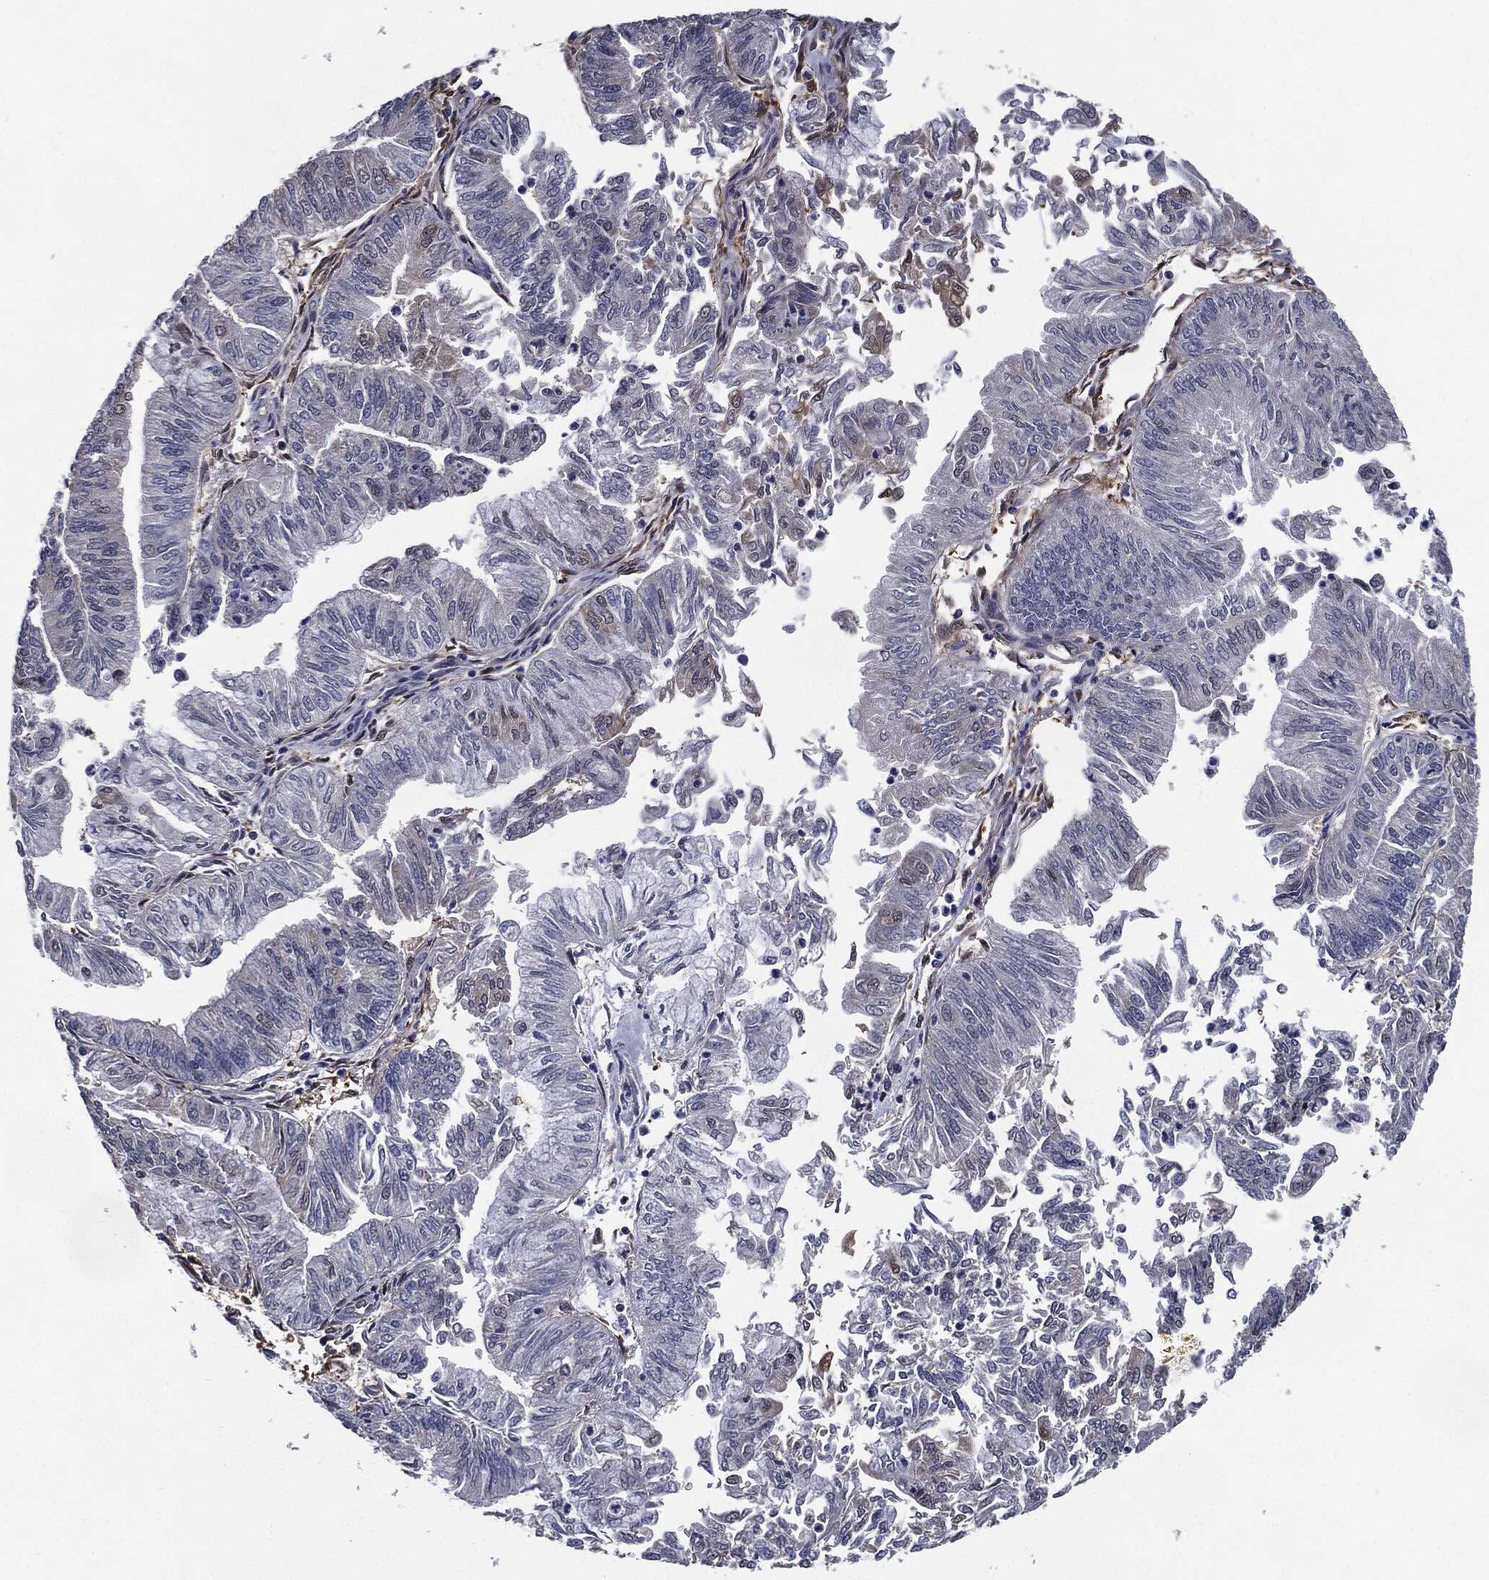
{"staining": {"intensity": "weak", "quantity": "25%-75%", "location": "cytoplasmic/membranous"}, "tissue": "endometrial cancer", "cell_type": "Tumor cells", "image_type": "cancer", "snomed": [{"axis": "morphology", "description": "Adenocarcinoma, NOS"}, {"axis": "topography", "description": "Endometrium"}], "caption": "Endometrial adenocarcinoma tissue demonstrates weak cytoplasmic/membranous positivity in about 25%-75% of tumor cells (IHC, brightfield microscopy, high magnification).", "gene": "JUN", "patient": {"sex": "female", "age": 59}}